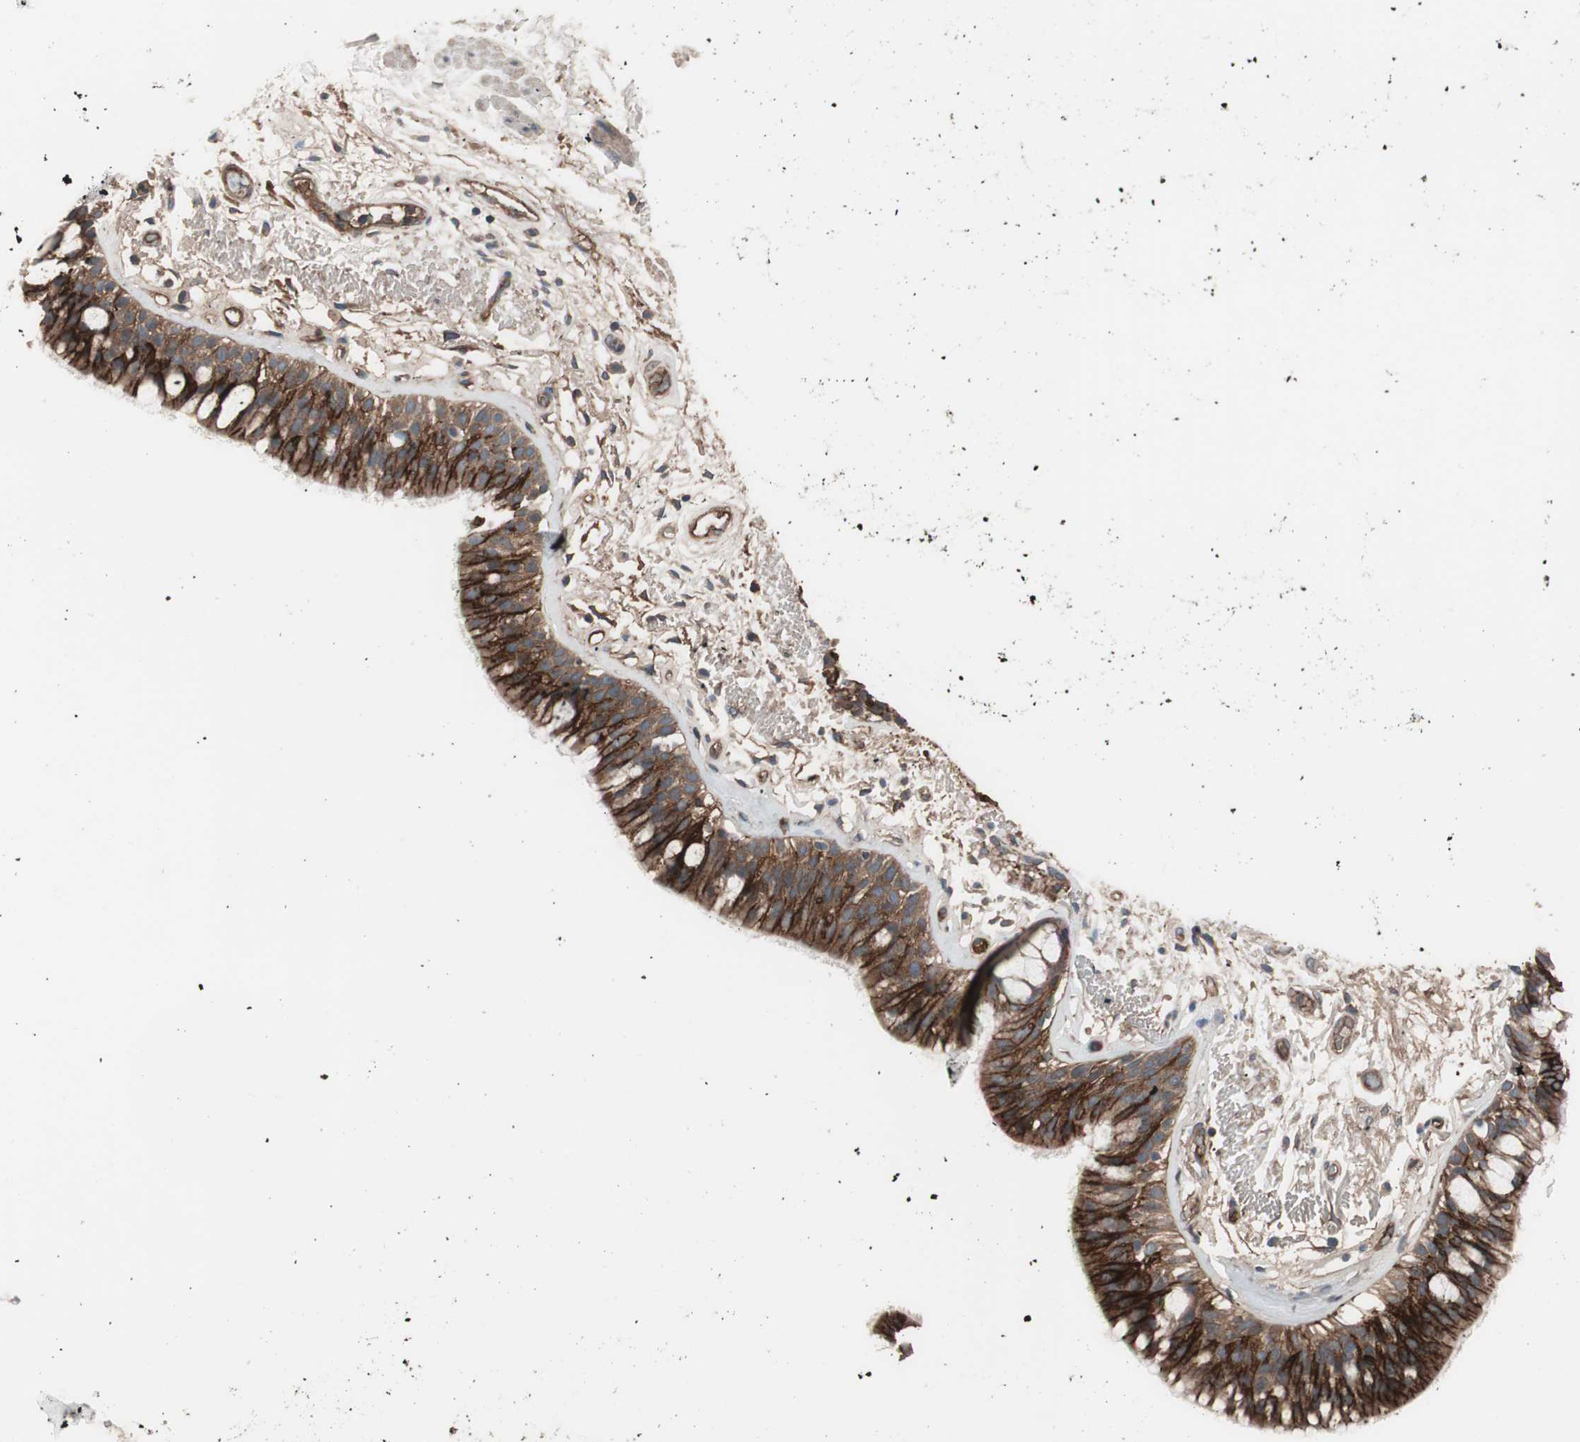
{"staining": {"intensity": "strong", "quantity": ">75%", "location": "cytoplasmic/membranous"}, "tissue": "bronchus", "cell_type": "Respiratory epithelial cells", "image_type": "normal", "snomed": [{"axis": "morphology", "description": "Normal tissue, NOS"}, {"axis": "topography", "description": "Bronchus"}], "caption": "Bronchus stained with immunohistochemistry demonstrates strong cytoplasmic/membranous staining in approximately >75% of respiratory epithelial cells. (DAB = brown stain, brightfield microscopy at high magnification).", "gene": "SDC4", "patient": {"sex": "male", "age": 66}}